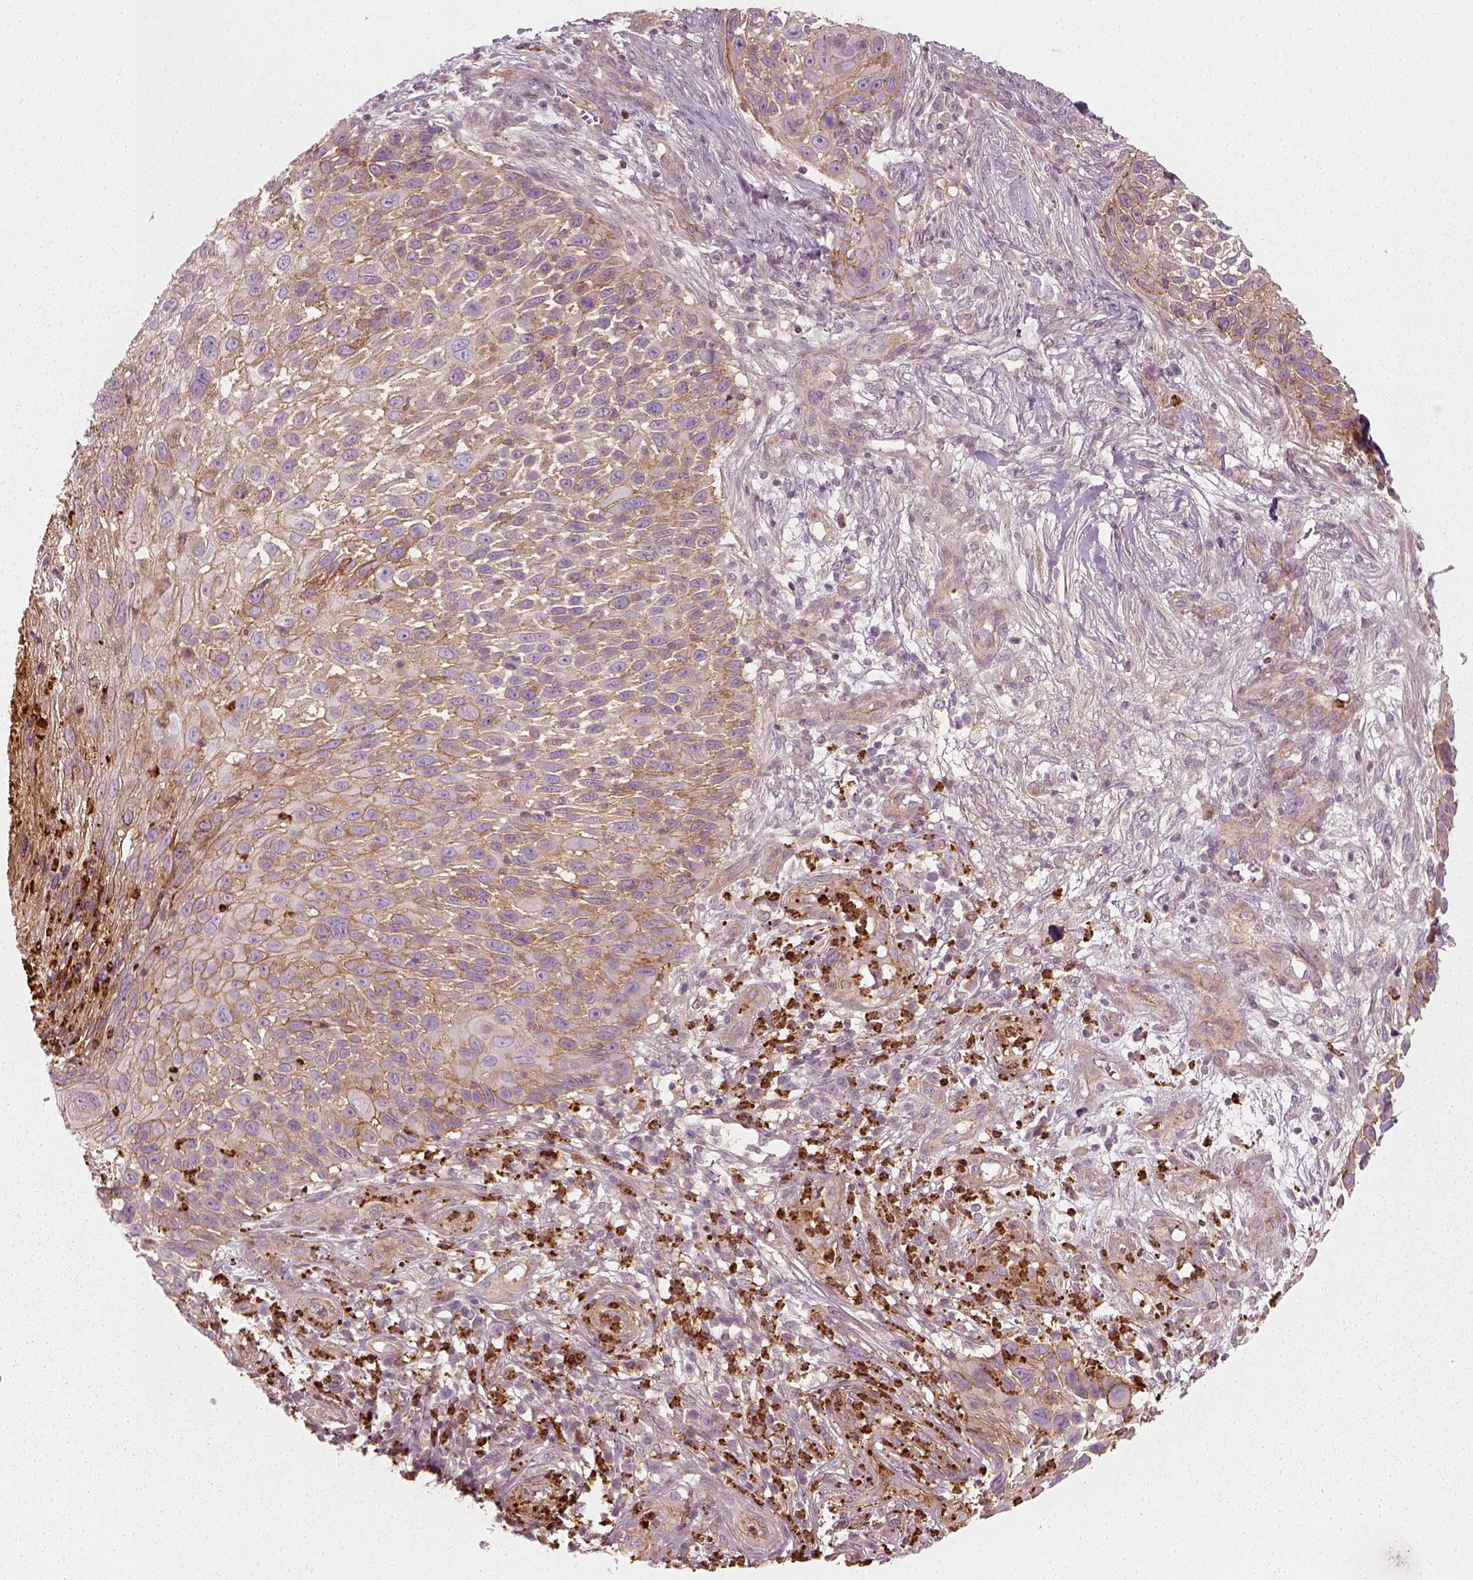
{"staining": {"intensity": "moderate", "quantity": ">75%", "location": "cytoplasmic/membranous"}, "tissue": "skin cancer", "cell_type": "Tumor cells", "image_type": "cancer", "snomed": [{"axis": "morphology", "description": "Squamous cell carcinoma, NOS"}, {"axis": "topography", "description": "Skin"}], "caption": "There is medium levels of moderate cytoplasmic/membranous positivity in tumor cells of skin cancer, as demonstrated by immunohistochemical staining (brown color).", "gene": "NPTN", "patient": {"sex": "male", "age": 92}}